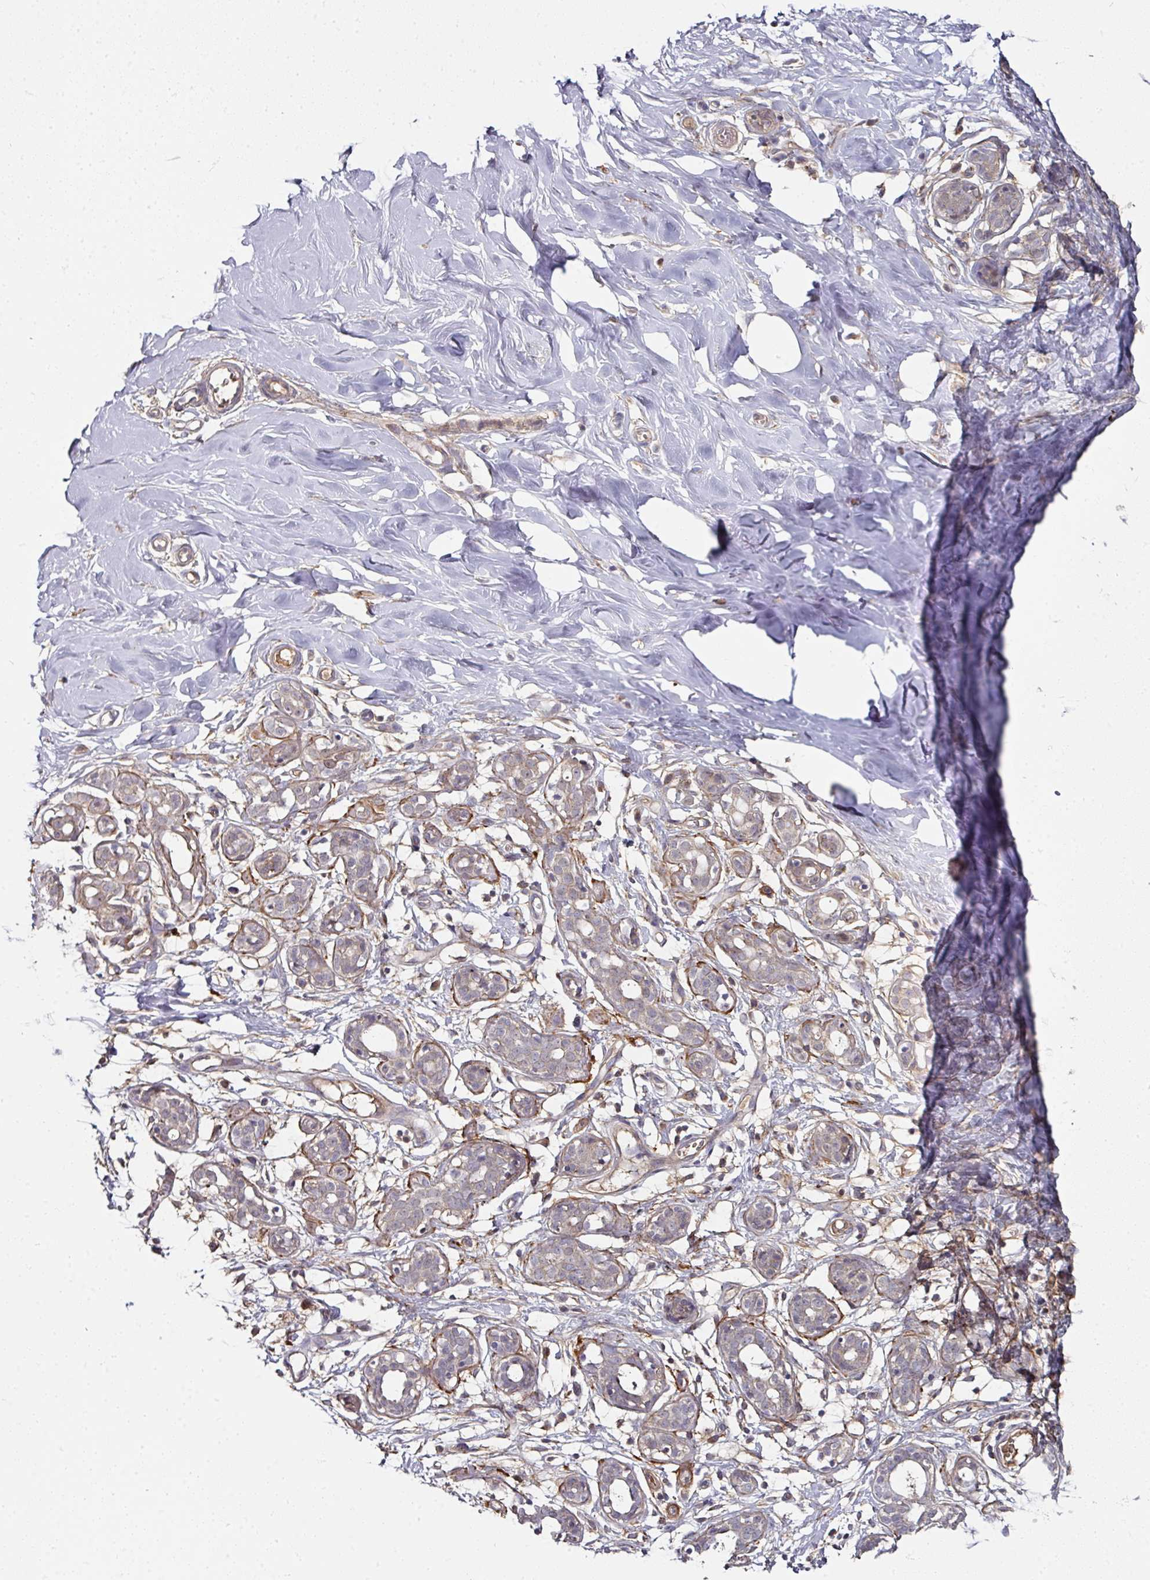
{"staining": {"intensity": "negative", "quantity": "none", "location": "none"}, "tissue": "breast", "cell_type": "Adipocytes", "image_type": "normal", "snomed": [{"axis": "morphology", "description": "Normal tissue, NOS"}, {"axis": "topography", "description": "Breast"}], "caption": "Adipocytes show no significant protein positivity in normal breast.", "gene": "CTDSP2", "patient": {"sex": "female", "age": 27}}